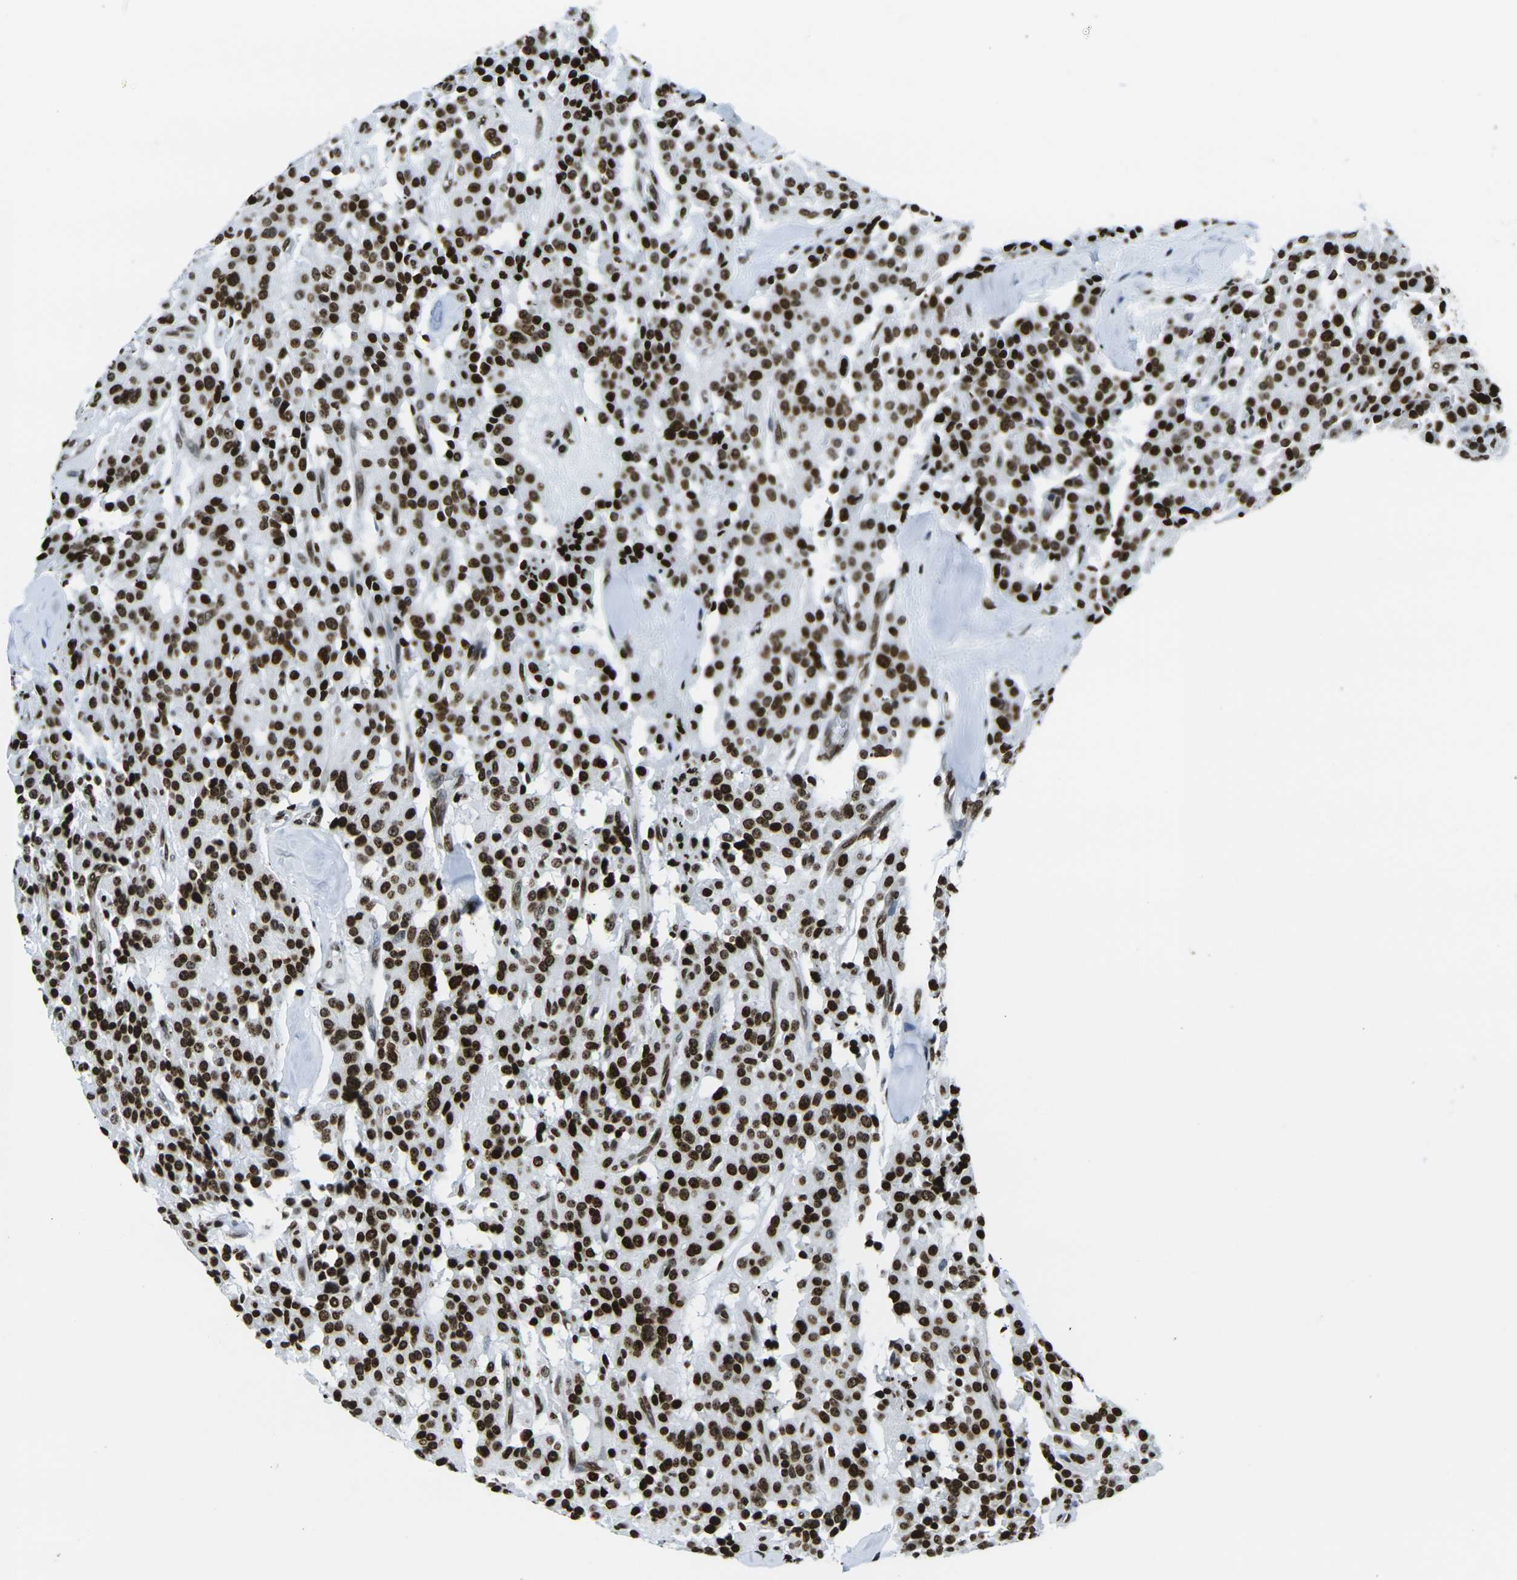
{"staining": {"intensity": "strong", "quantity": ">75%", "location": "nuclear"}, "tissue": "carcinoid", "cell_type": "Tumor cells", "image_type": "cancer", "snomed": [{"axis": "morphology", "description": "Carcinoid, malignant, NOS"}, {"axis": "topography", "description": "Lung"}], "caption": "A high amount of strong nuclear expression is identified in approximately >75% of tumor cells in malignant carcinoid tissue. Immunohistochemistry stains the protein in brown and the nuclei are stained blue.", "gene": "H2AX", "patient": {"sex": "male", "age": 30}}